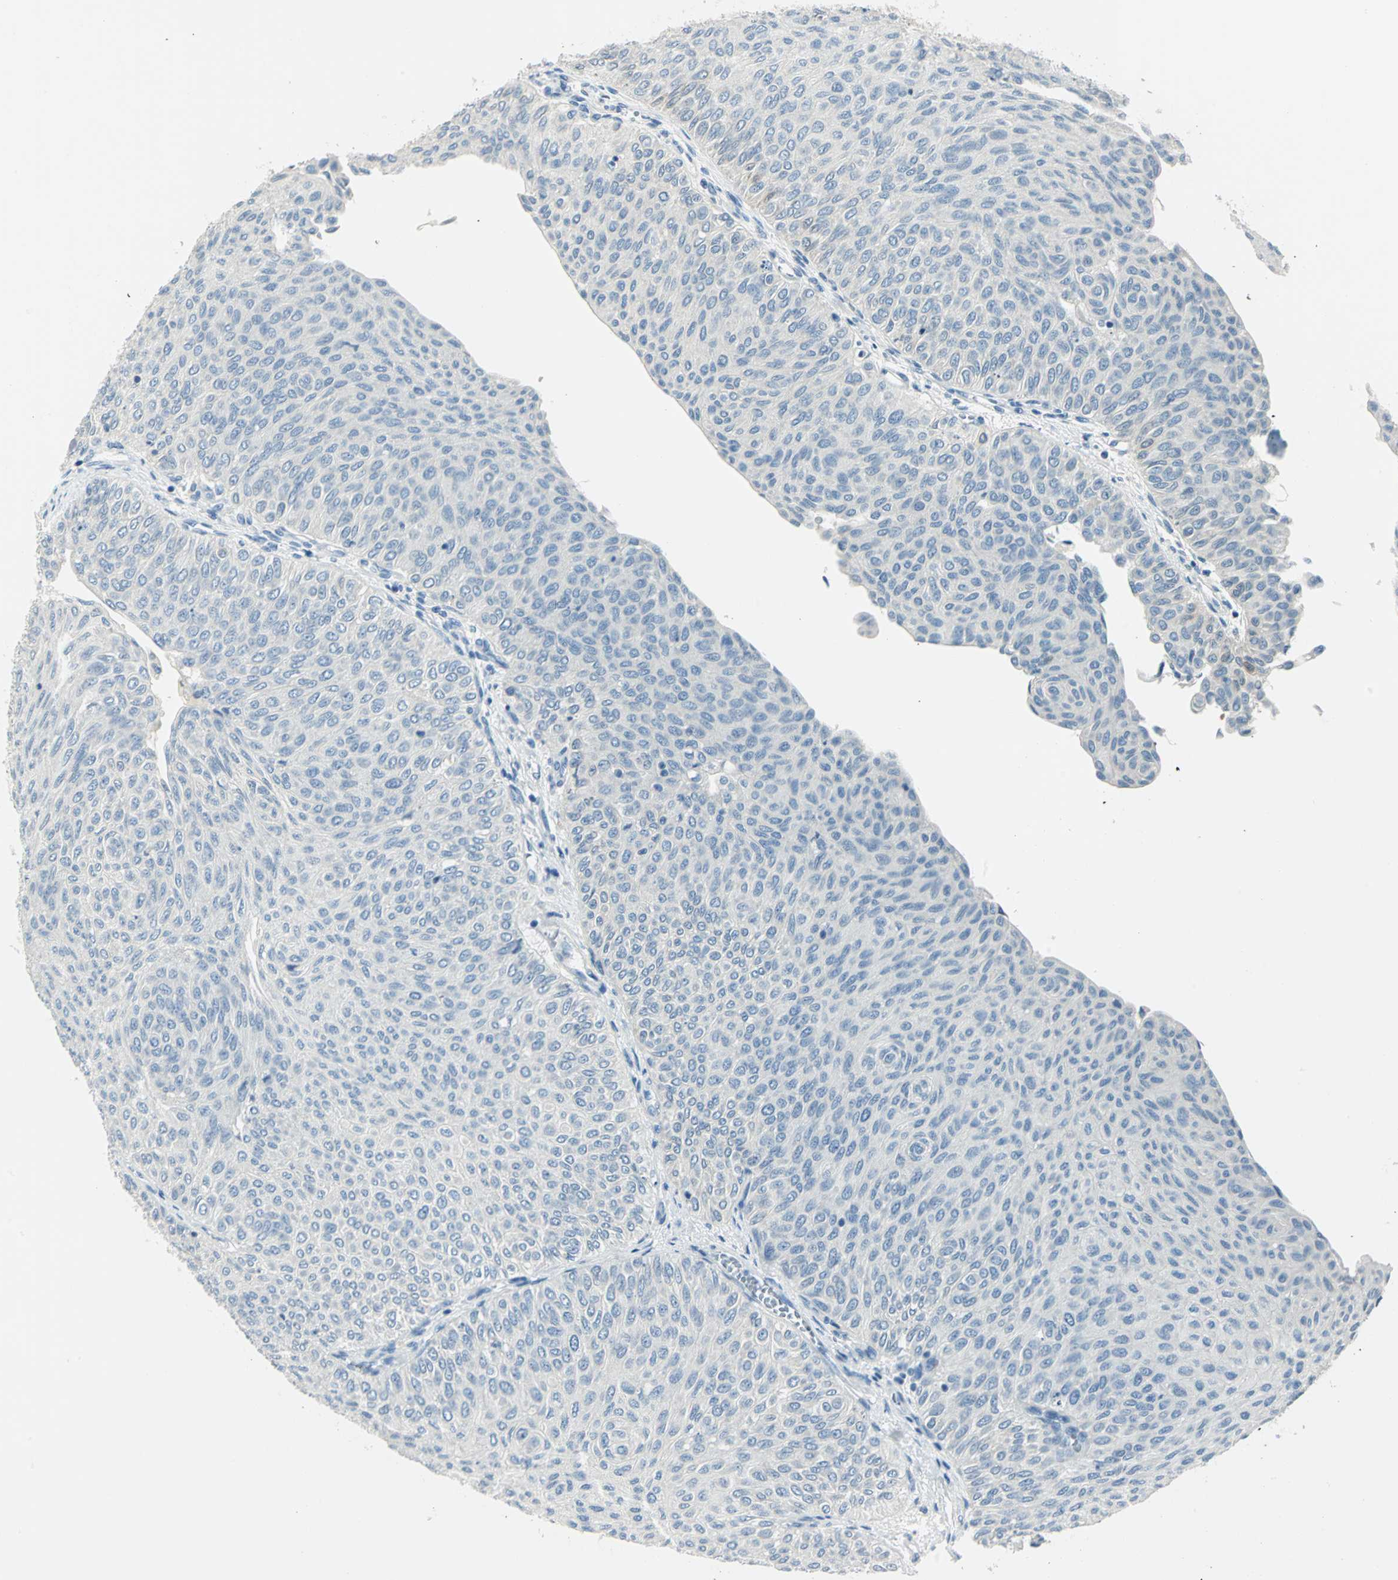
{"staining": {"intensity": "negative", "quantity": "none", "location": "none"}, "tissue": "urothelial cancer", "cell_type": "Tumor cells", "image_type": "cancer", "snomed": [{"axis": "morphology", "description": "Urothelial carcinoma, Low grade"}, {"axis": "topography", "description": "Urinary bladder"}], "caption": "This is a micrograph of IHC staining of urothelial cancer, which shows no positivity in tumor cells.", "gene": "UCHL1", "patient": {"sex": "male", "age": 78}}